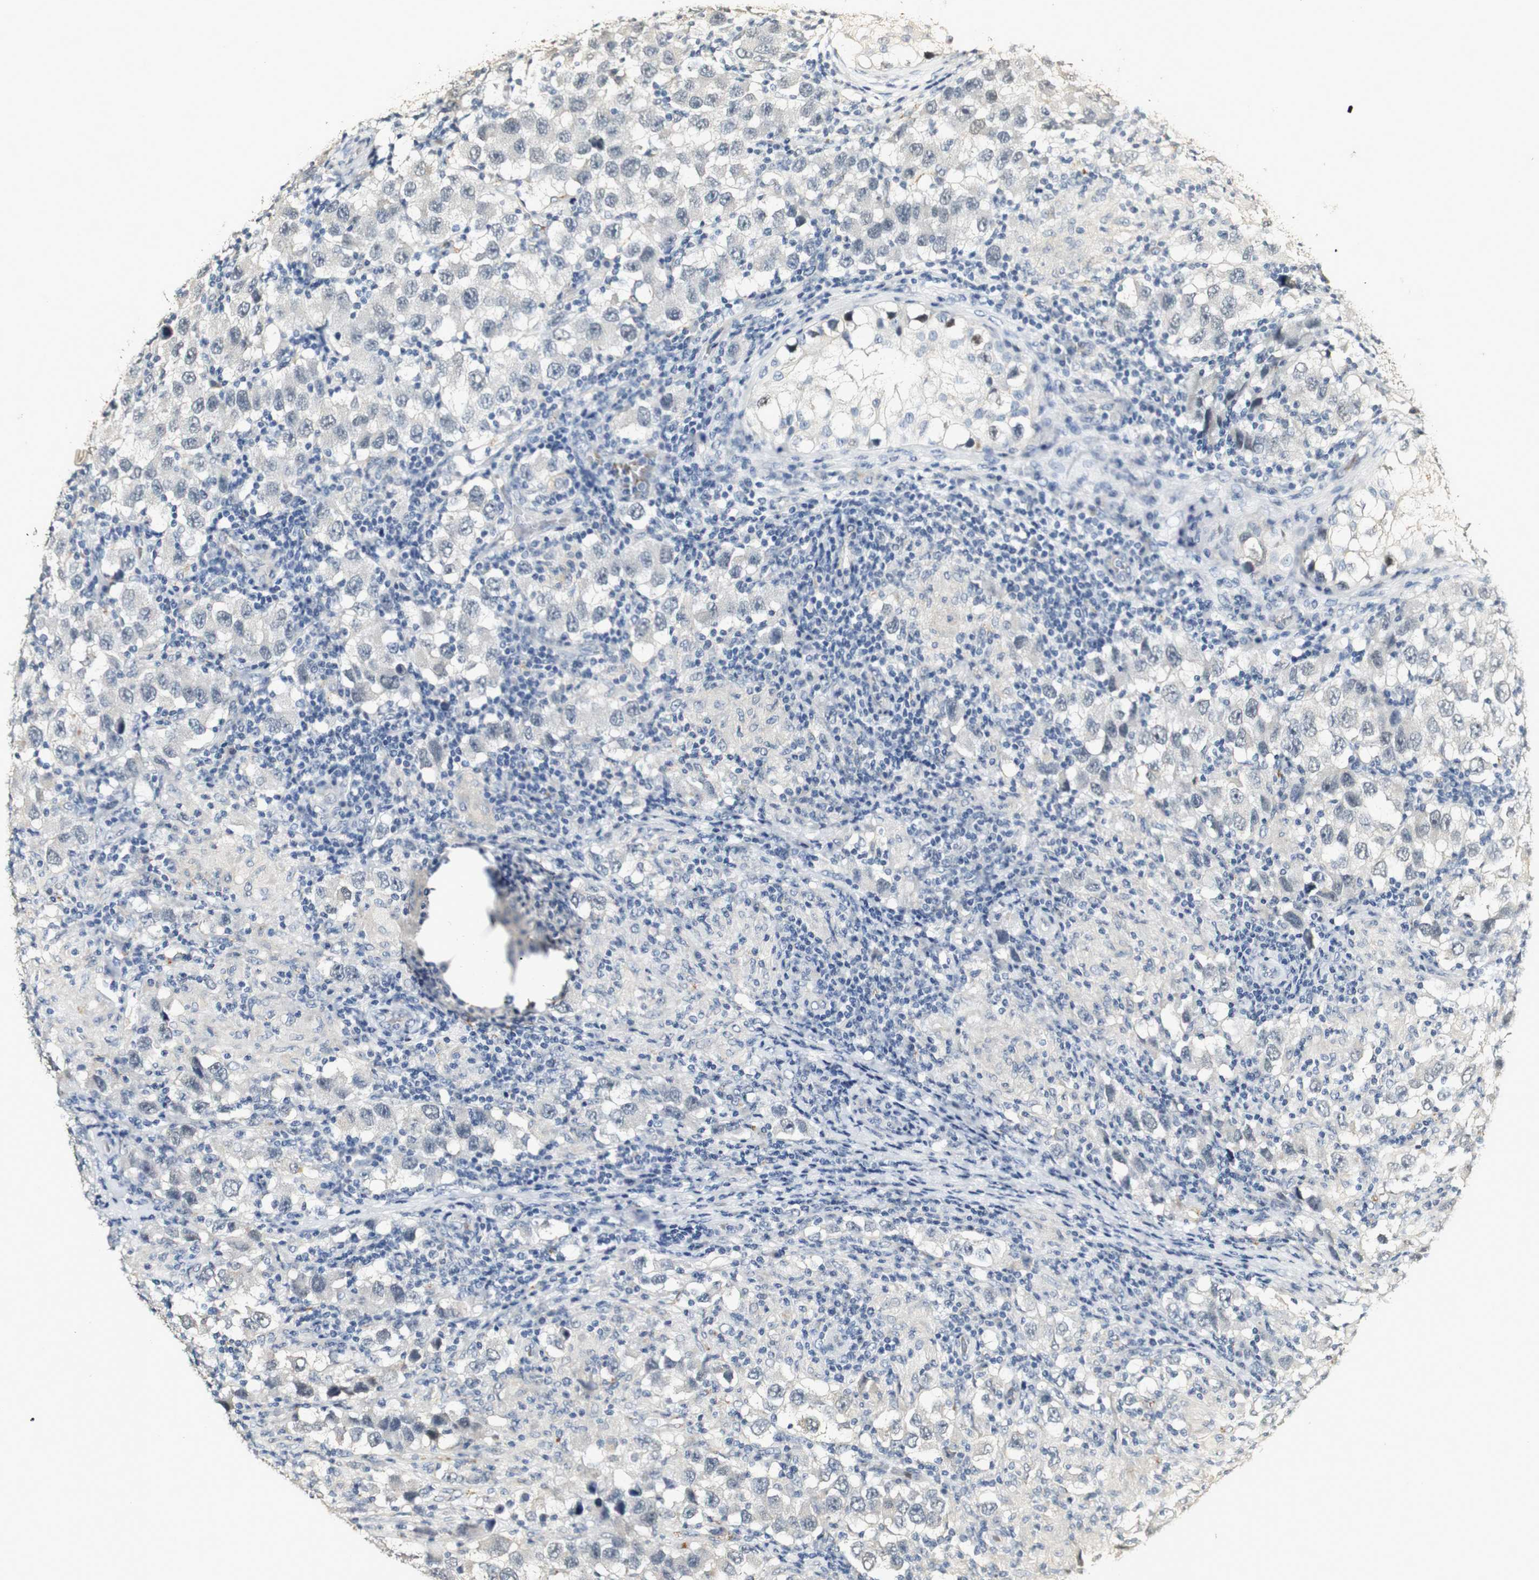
{"staining": {"intensity": "negative", "quantity": "none", "location": "none"}, "tissue": "testis cancer", "cell_type": "Tumor cells", "image_type": "cancer", "snomed": [{"axis": "morphology", "description": "Carcinoma, Embryonal, NOS"}, {"axis": "topography", "description": "Testis"}], "caption": "High magnification brightfield microscopy of testis embryonal carcinoma stained with DAB (3,3'-diaminobenzidine) (brown) and counterstained with hematoxylin (blue): tumor cells show no significant positivity.", "gene": "SYT7", "patient": {"sex": "male", "age": 21}}